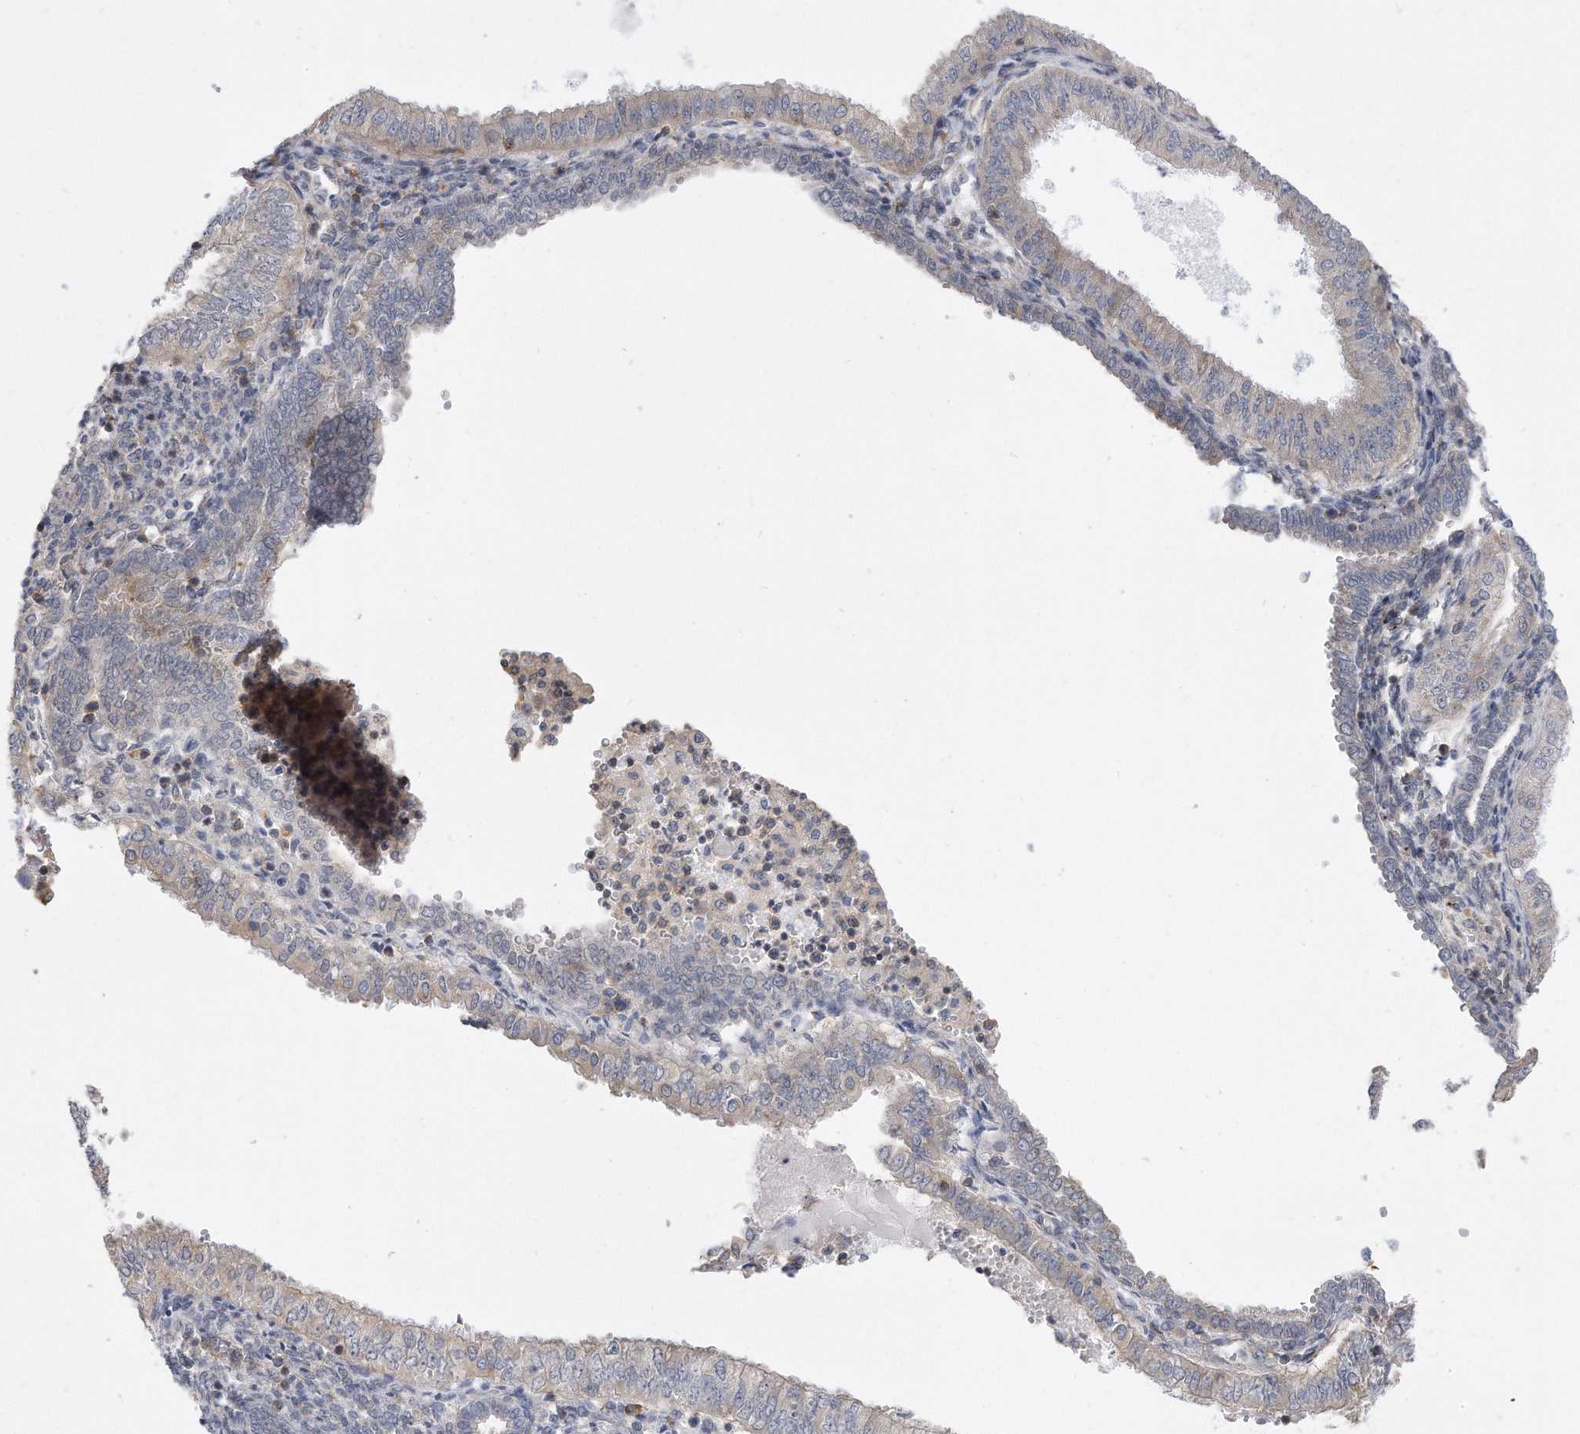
{"staining": {"intensity": "negative", "quantity": "none", "location": "none"}, "tissue": "endometrial cancer", "cell_type": "Tumor cells", "image_type": "cancer", "snomed": [{"axis": "morphology", "description": "Normal tissue, NOS"}, {"axis": "morphology", "description": "Adenocarcinoma, NOS"}, {"axis": "topography", "description": "Endometrium"}], "caption": "Immunohistochemistry photomicrograph of neoplastic tissue: endometrial adenocarcinoma stained with DAB demonstrates no significant protein staining in tumor cells. The staining is performed using DAB (3,3'-diaminobenzidine) brown chromogen with nuclei counter-stained in using hematoxylin.", "gene": "TCP1", "patient": {"sex": "female", "age": 53}}